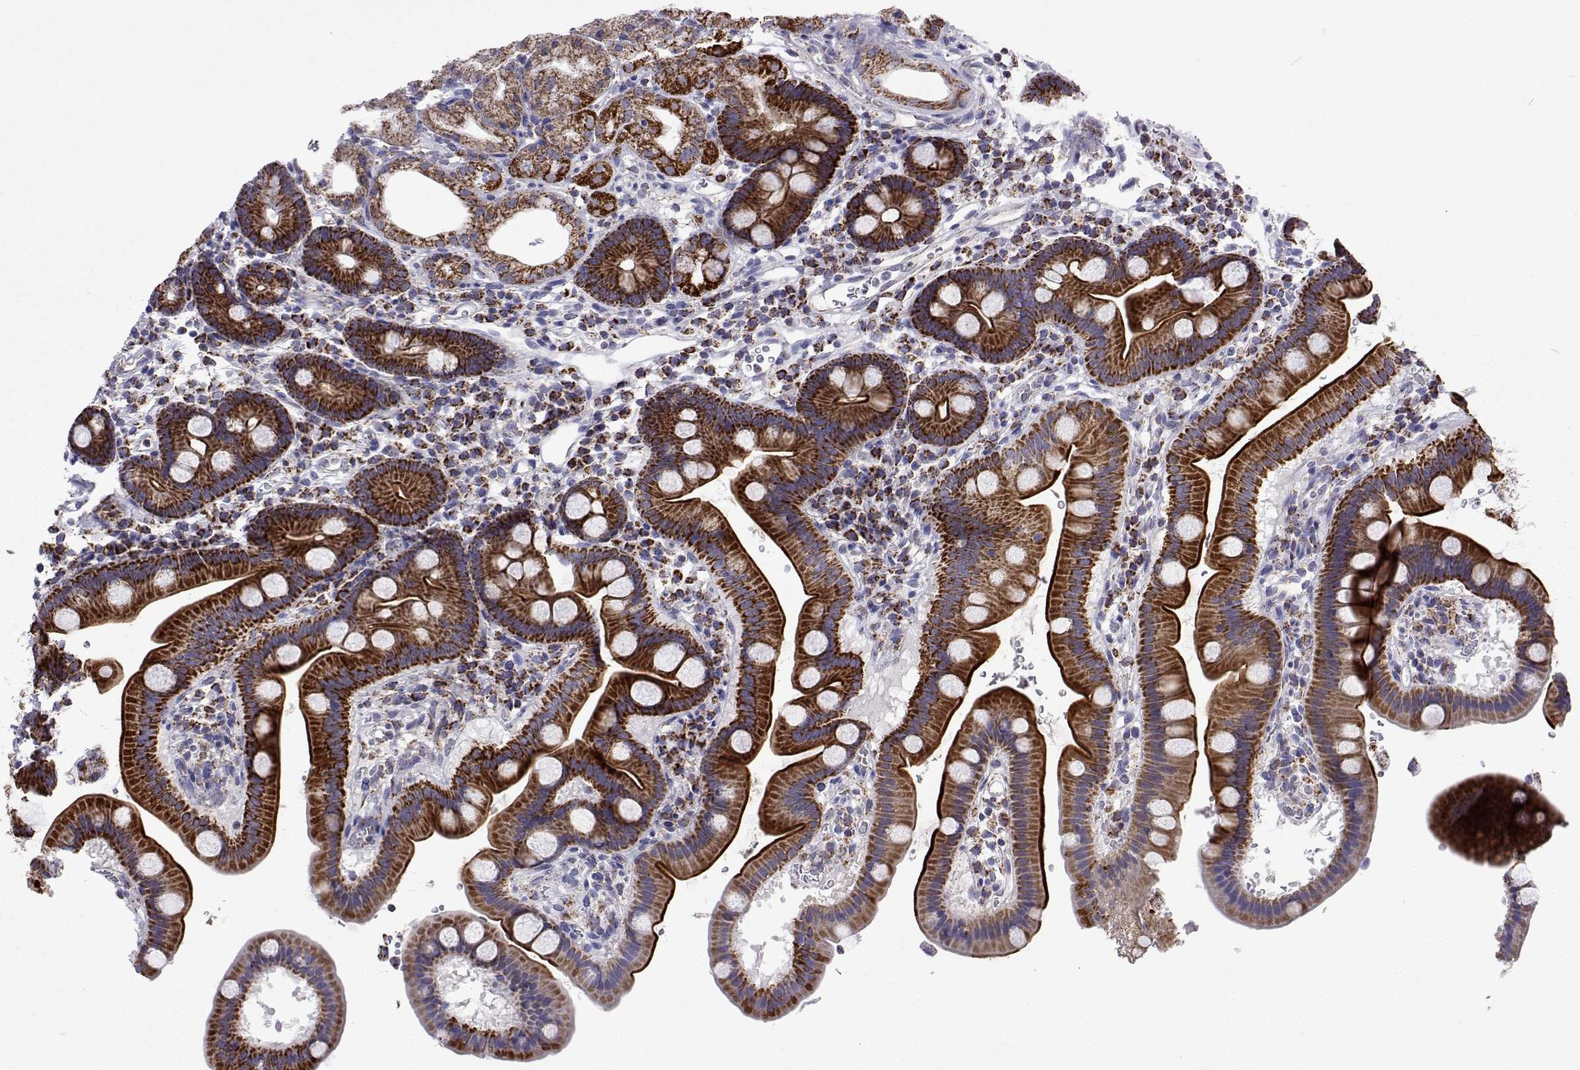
{"staining": {"intensity": "strong", "quantity": ">75%", "location": "cytoplasmic/membranous"}, "tissue": "duodenum", "cell_type": "Glandular cells", "image_type": "normal", "snomed": [{"axis": "morphology", "description": "Normal tissue, NOS"}, {"axis": "topography", "description": "Duodenum"}], "caption": "Protein expression analysis of normal human duodenum reveals strong cytoplasmic/membranous positivity in approximately >75% of glandular cells. Using DAB (3,3'-diaminobenzidine) (brown) and hematoxylin (blue) stains, captured at high magnification using brightfield microscopy.", "gene": "MCCC2", "patient": {"sex": "male", "age": 59}}